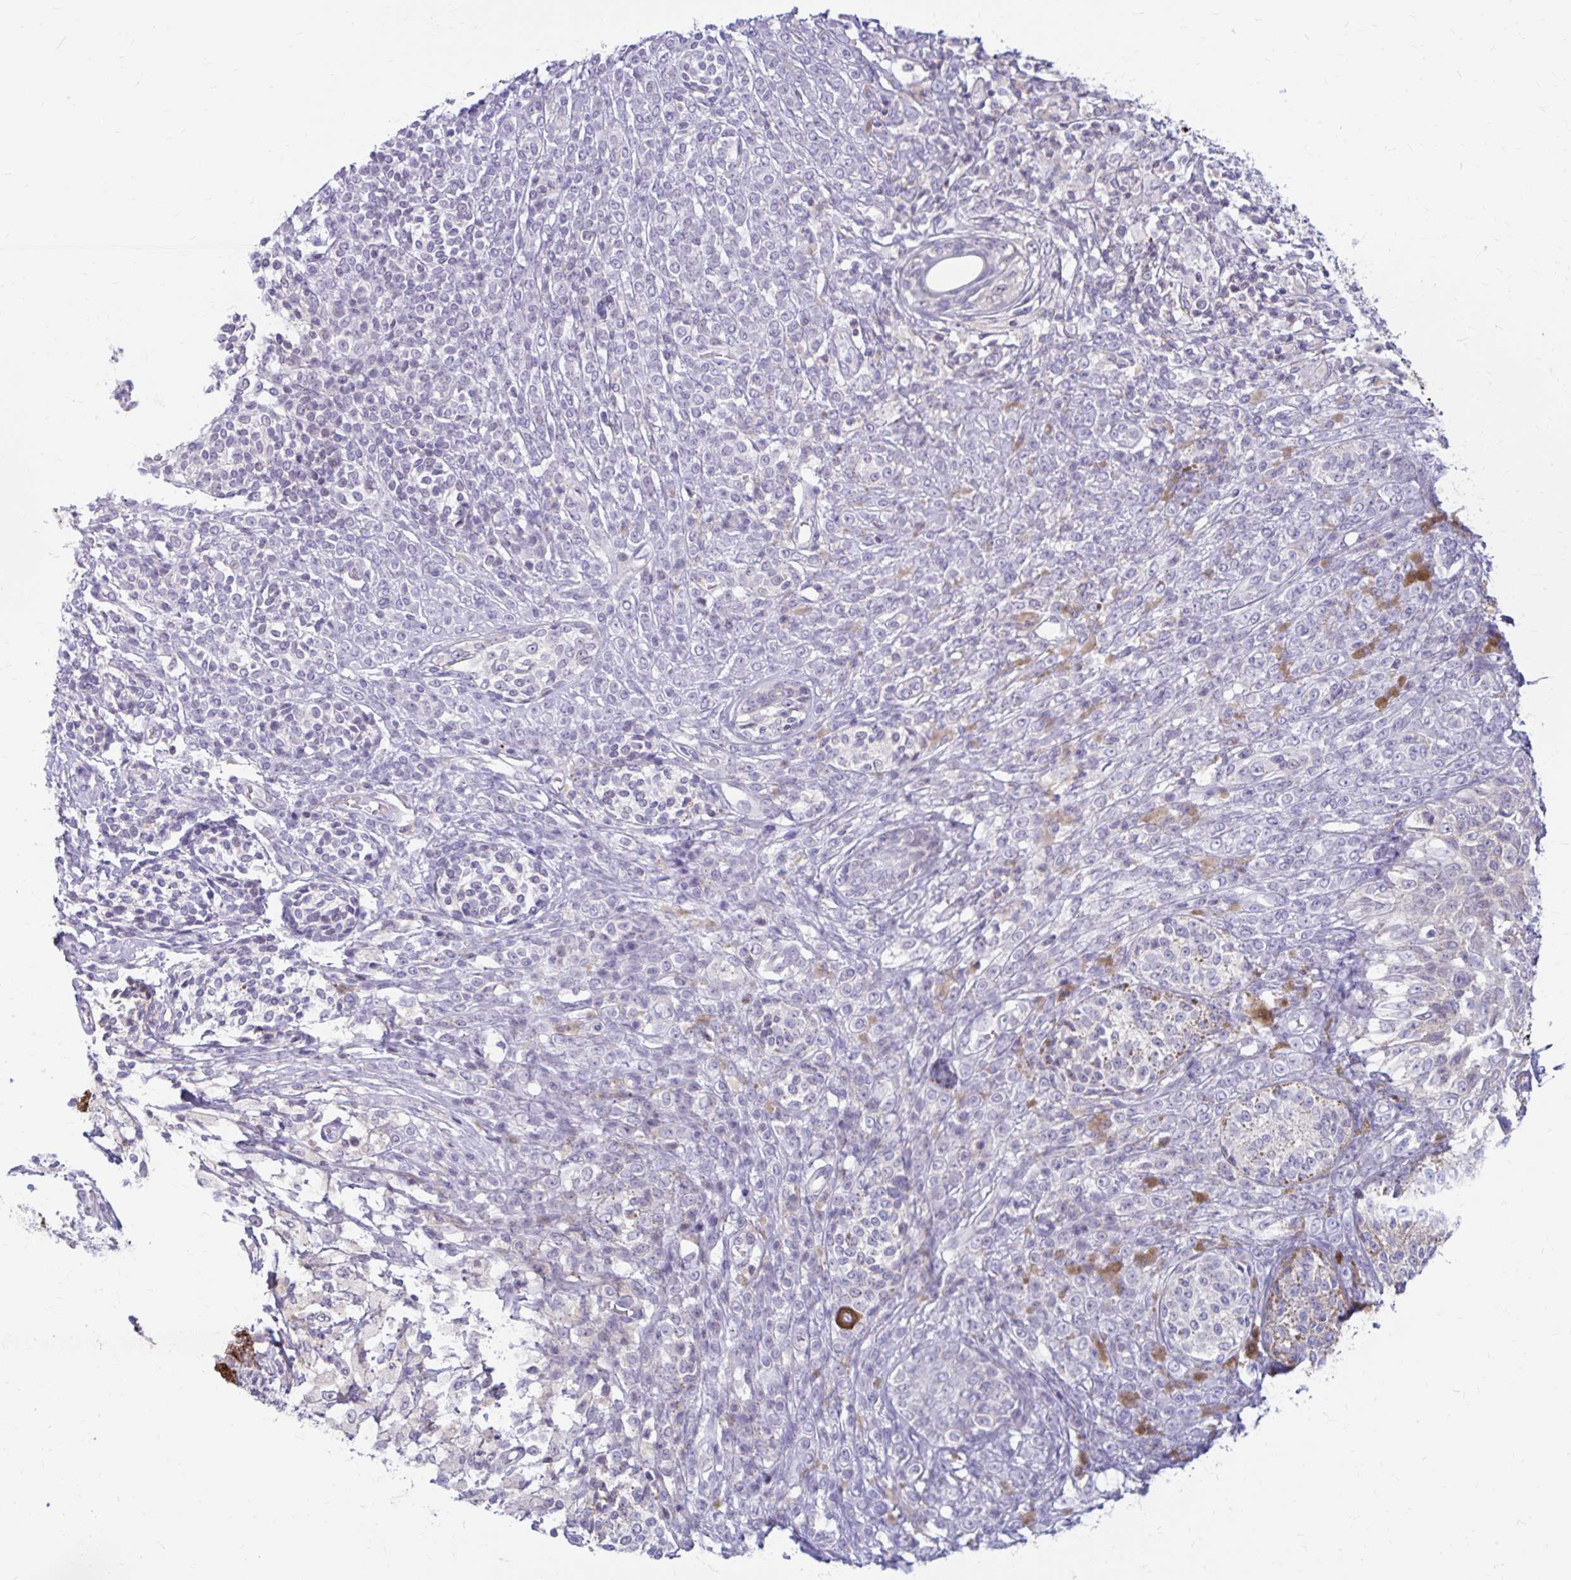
{"staining": {"intensity": "negative", "quantity": "none", "location": "none"}, "tissue": "melanoma", "cell_type": "Tumor cells", "image_type": "cancer", "snomed": [{"axis": "morphology", "description": "Malignant melanoma, NOS"}, {"axis": "topography", "description": "Skin"}], "caption": "This is a image of immunohistochemistry (IHC) staining of malignant melanoma, which shows no staining in tumor cells.", "gene": "RADIL", "patient": {"sex": "male", "age": 42}}